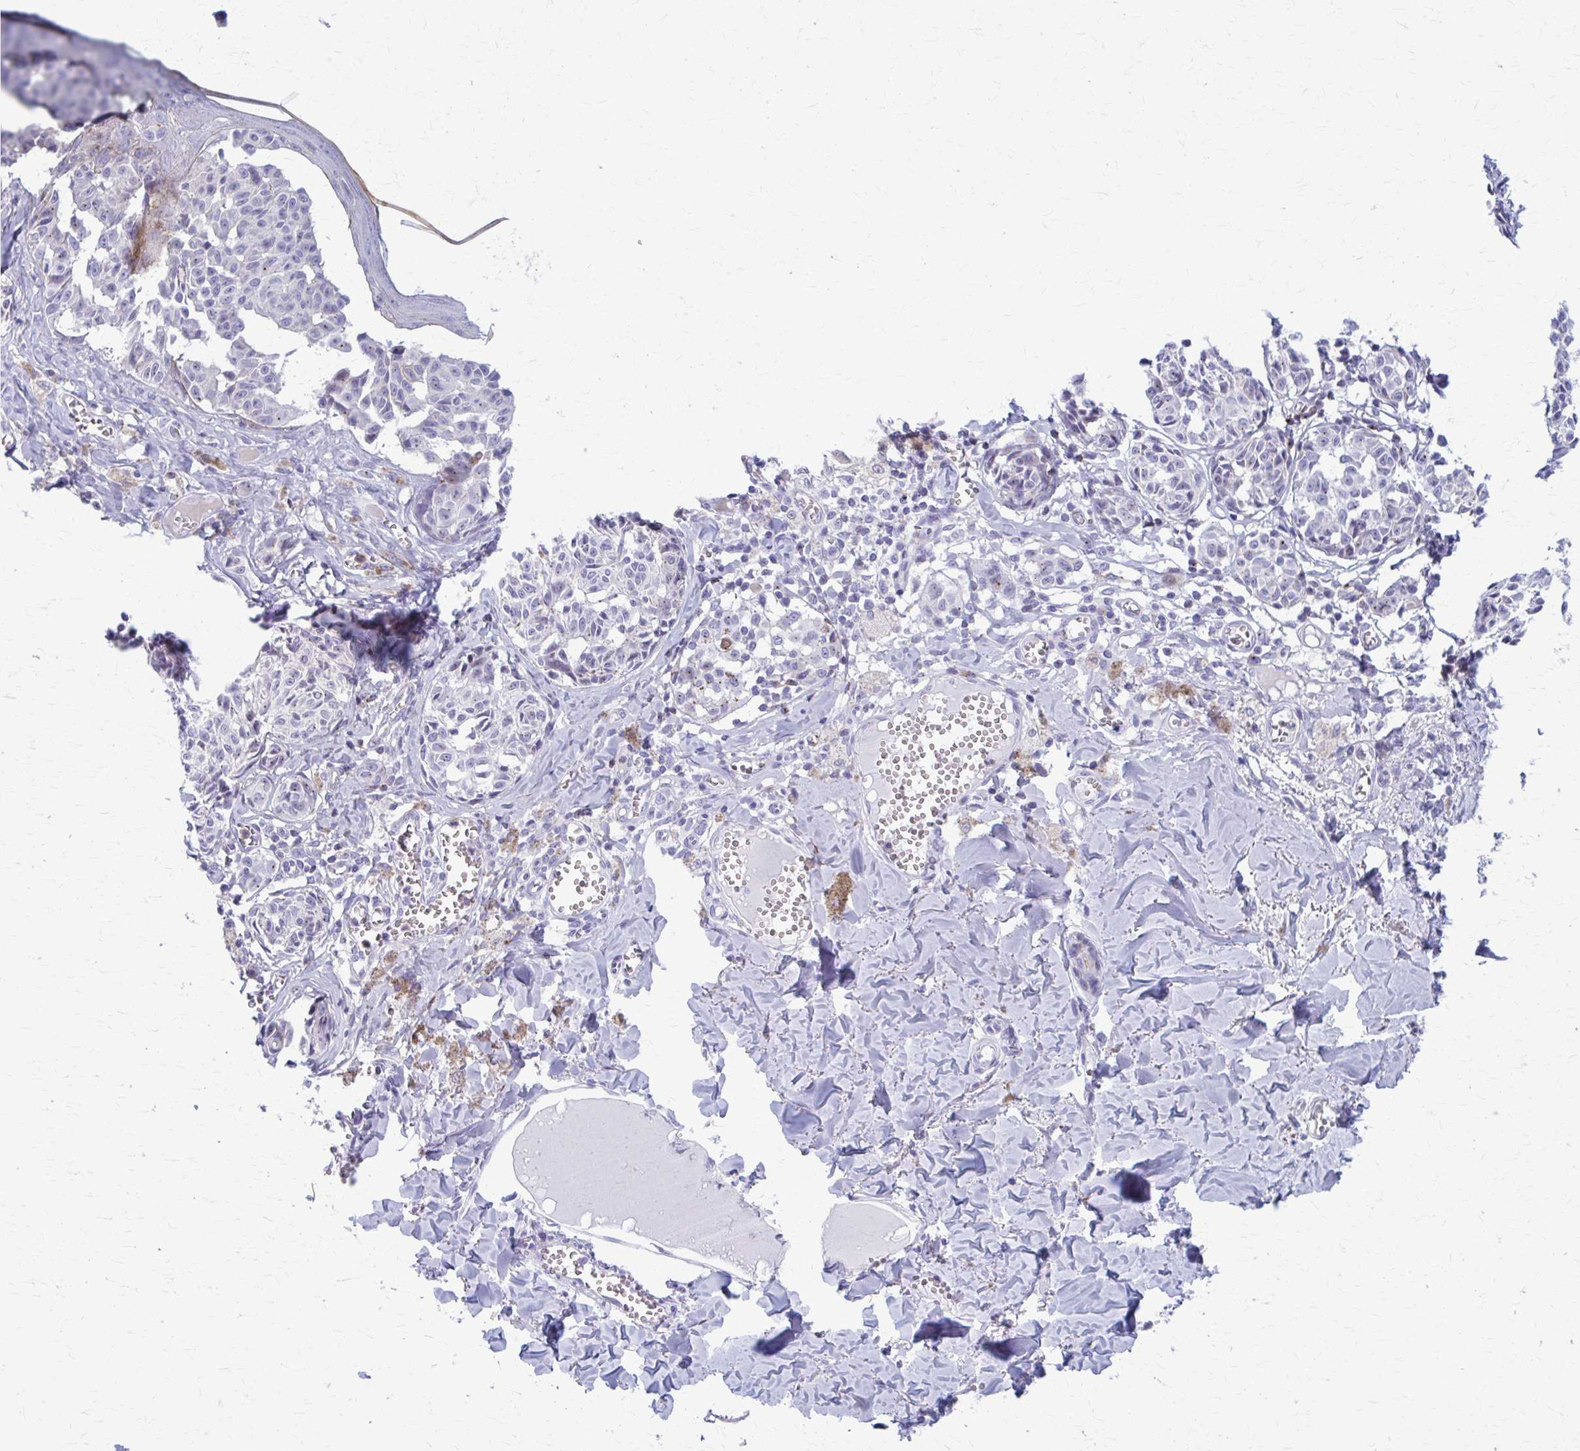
{"staining": {"intensity": "negative", "quantity": "none", "location": "none"}, "tissue": "melanoma", "cell_type": "Tumor cells", "image_type": "cancer", "snomed": [{"axis": "morphology", "description": "Malignant melanoma, NOS"}, {"axis": "topography", "description": "Skin"}], "caption": "DAB immunohistochemical staining of human malignant melanoma exhibits no significant staining in tumor cells. The staining is performed using DAB brown chromogen with nuclei counter-stained in using hematoxylin.", "gene": "PEDS1", "patient": {"sex": "female", "age": 43}}